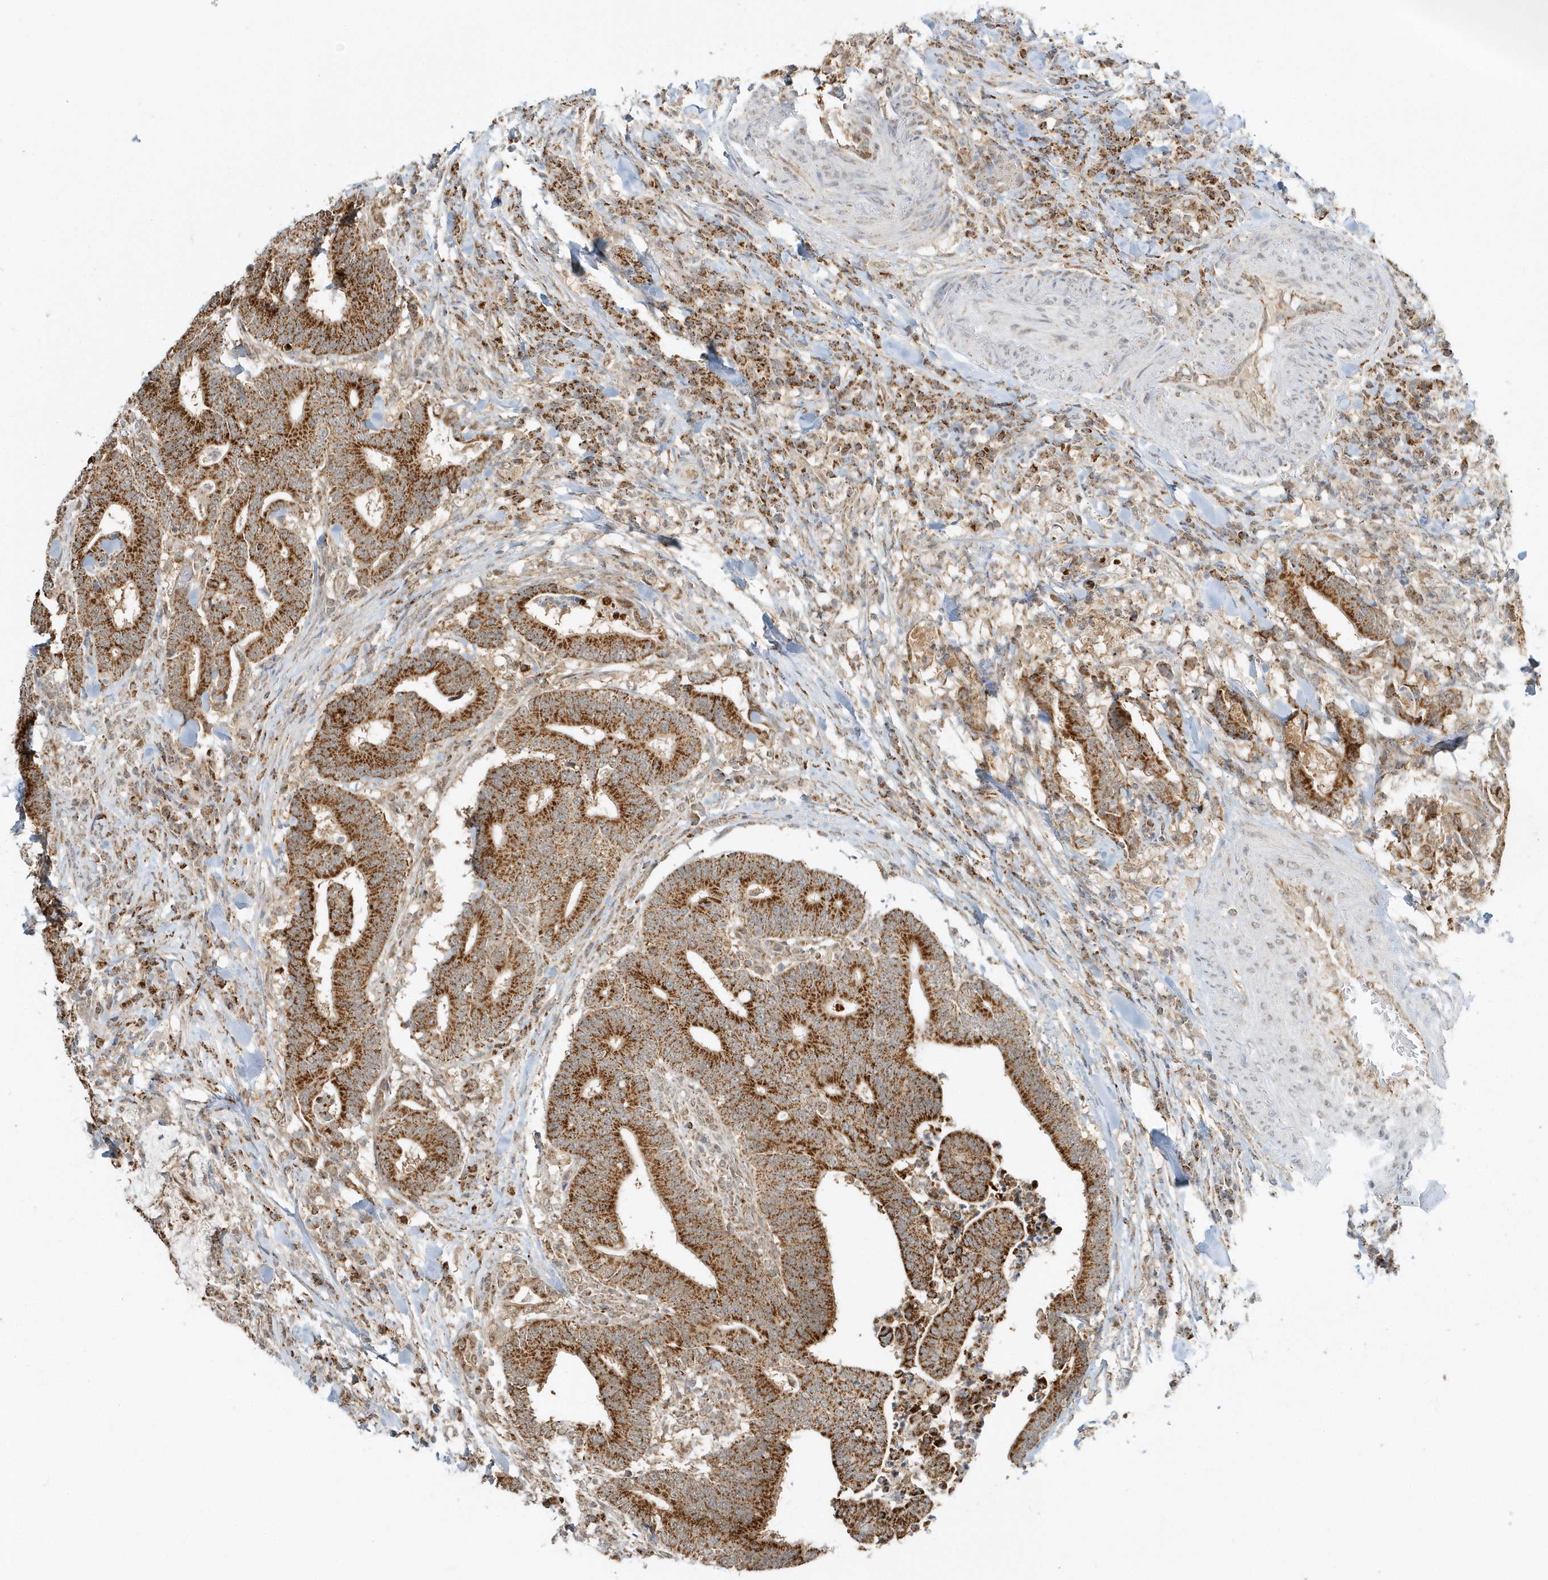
{"staining": {"intensity": "strong", "quantity": ">75%", "location": "cytoplasmic/membranous"}, "tissue": "colorectal cancer", "cell_type": "Tumor cells", "image_type": "cancer", "snomed": [{"axis": "morphology", "description": "Adenocarcinoma, NOS"}, {"axis": "topography", "description": "Colon"}], "caption": "An IHC photomicrograph of tumor tissue is shown. Protein staining in brown highlights strong cytoplasmic/membranous positivity in adenocarcinoma (colorectal) within tumor cells.", "gene": "PSMD6", "patient": {"sex": "female", "age": 66}}